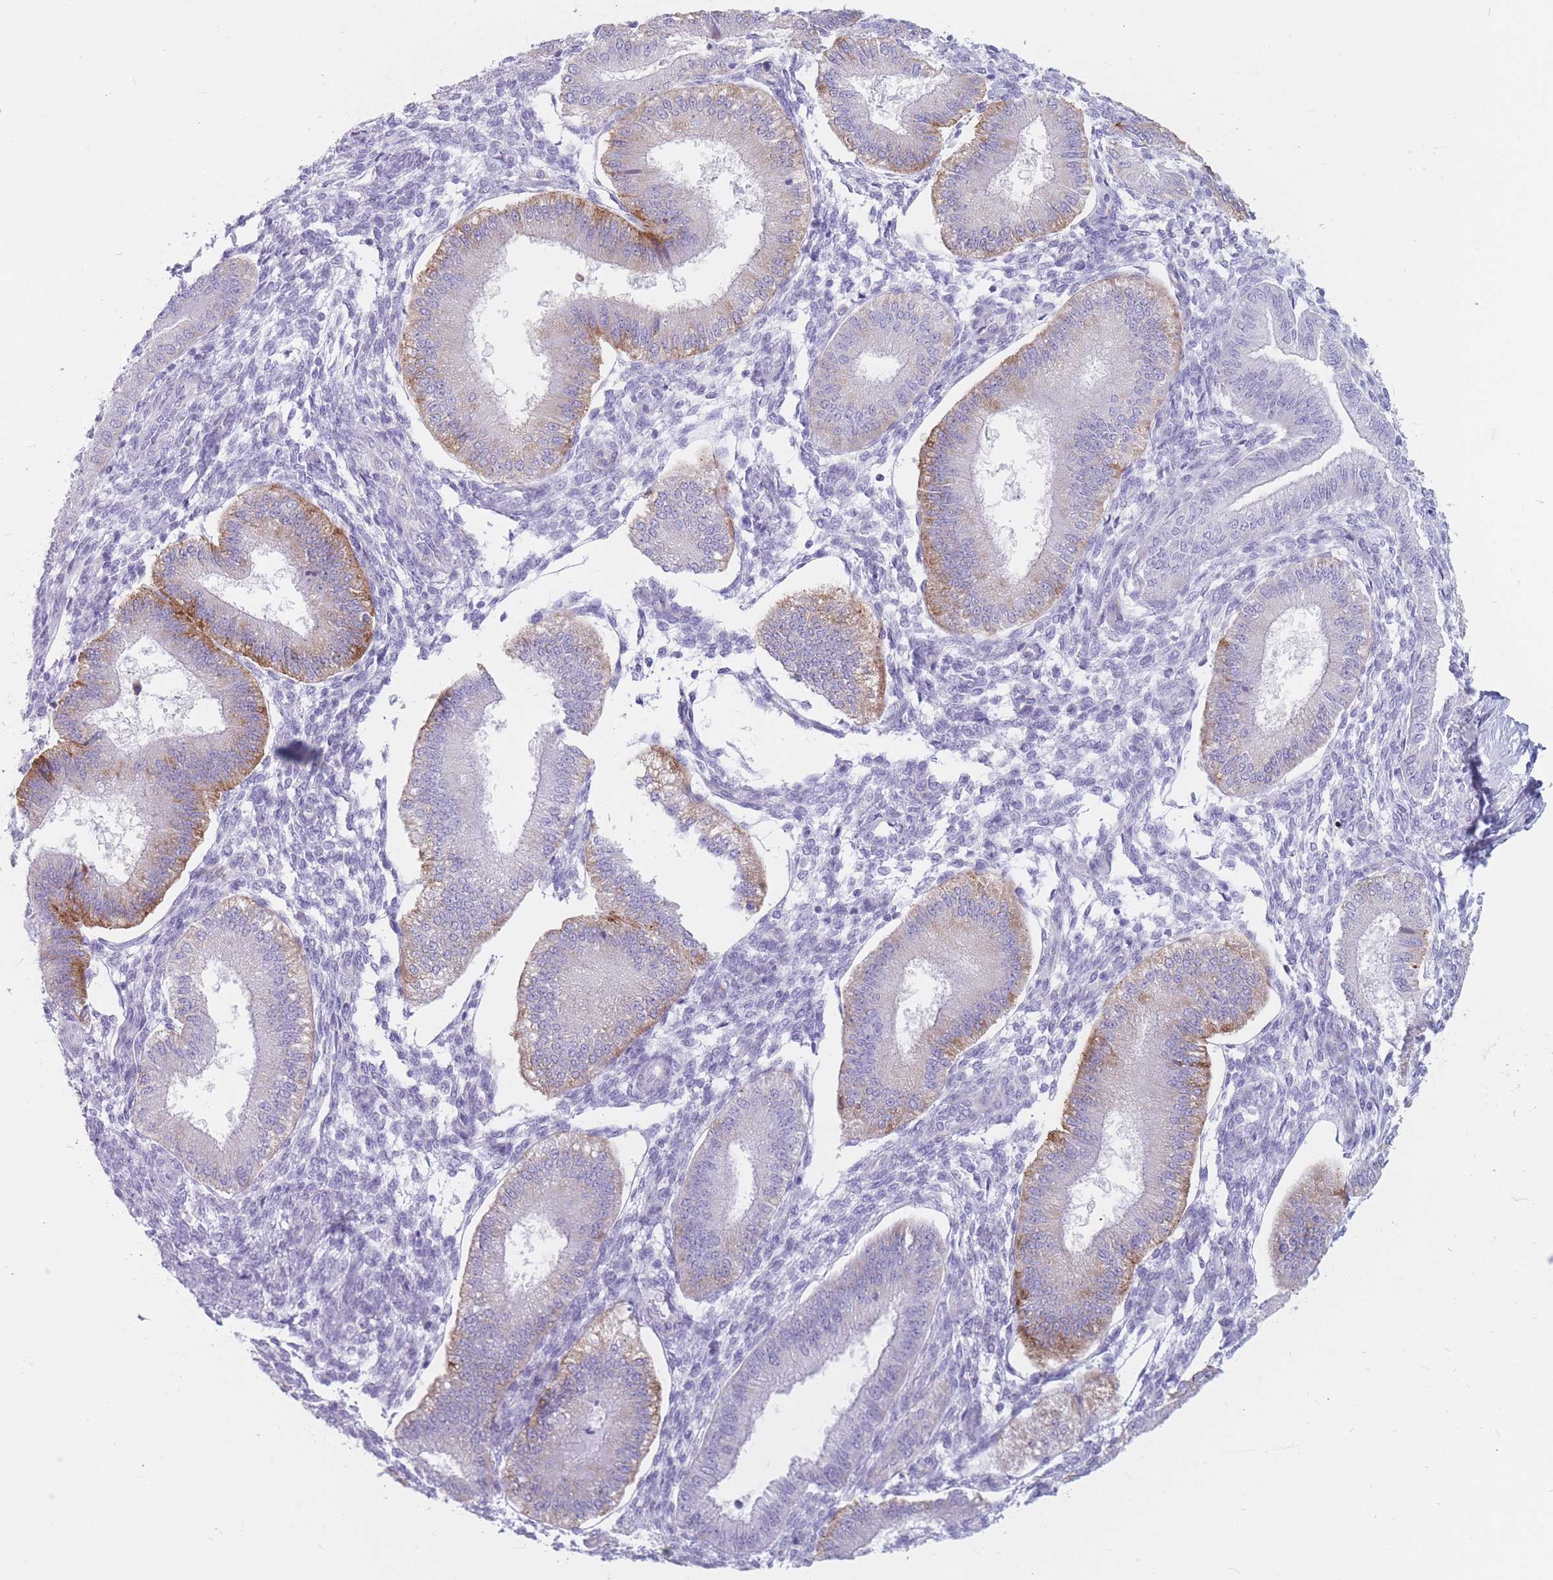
{"staining": {"intensity": "negative", "quantity": "none", "location": "none"}, "tissue": "endometrium", "cell_type": "Cells in endometrial stroma", "image_type": "normal", "snomed": [{"axis": "morphology", "description": "Normal tissue, NOS"}, {"axis": "topography", "description": "Endometrium"}], "caption": "IHC histopathology image of normal endometrium: endometrium stained with DAB (3,3'-diaminobenzidine) shows no significant protein positivity in cells in endometrial stroma. (Immunohistochemistry (ihc), brightfield microscopy, high magnification).", "gene": "ST3GAL5", "patient": {"sex": "female", "age": 39}}